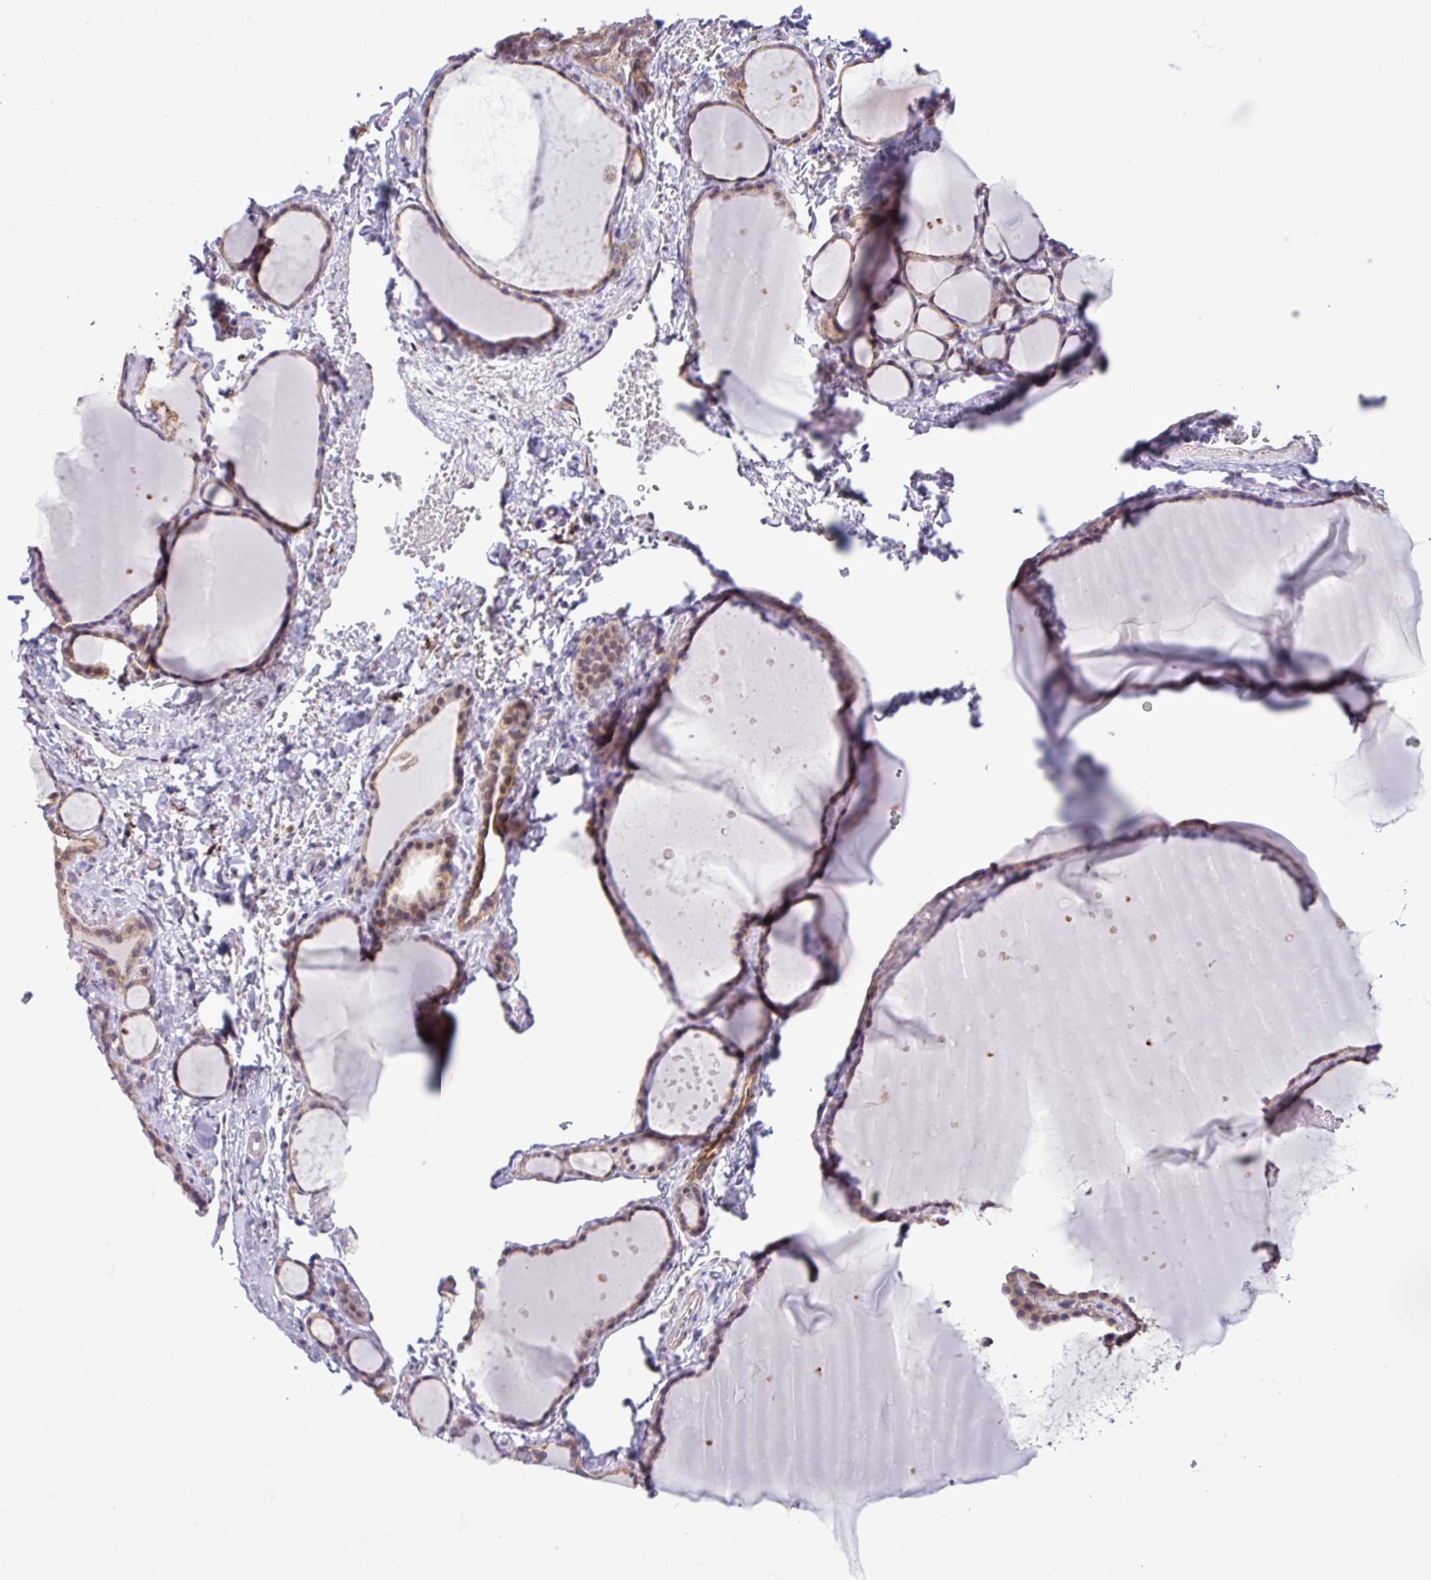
{"staining": {"intensity": "moderate", "quantity": "25%-75%", "location": "cytoplasmic/membranous"}, "tissue": "thyroid gland", "cell_type": "Glandular cells", "image_type": "normal", "snomed": [{"axis": "morphology", "description": "Normal tissue, NOS"}, {"axis": "topography", "description": "Thyroid gland"}], "caption": "High-magnification brightfield microscopy of unremarkable thyroid gland stained with DAB (3,3'-diaminobenzidine) (brown) and counterstained with hematoxylin (blue). glandular cells exhibit moderate cytoplasmic/membranous expression is identified in approximately25%-75% of cells. (DAB (3,3'-diaminobenzidine) IHC, brown staining for protein, blue staining for nuclei).", "gene": "SGPP1", "patient": {"sex": "female", "age": 49}}